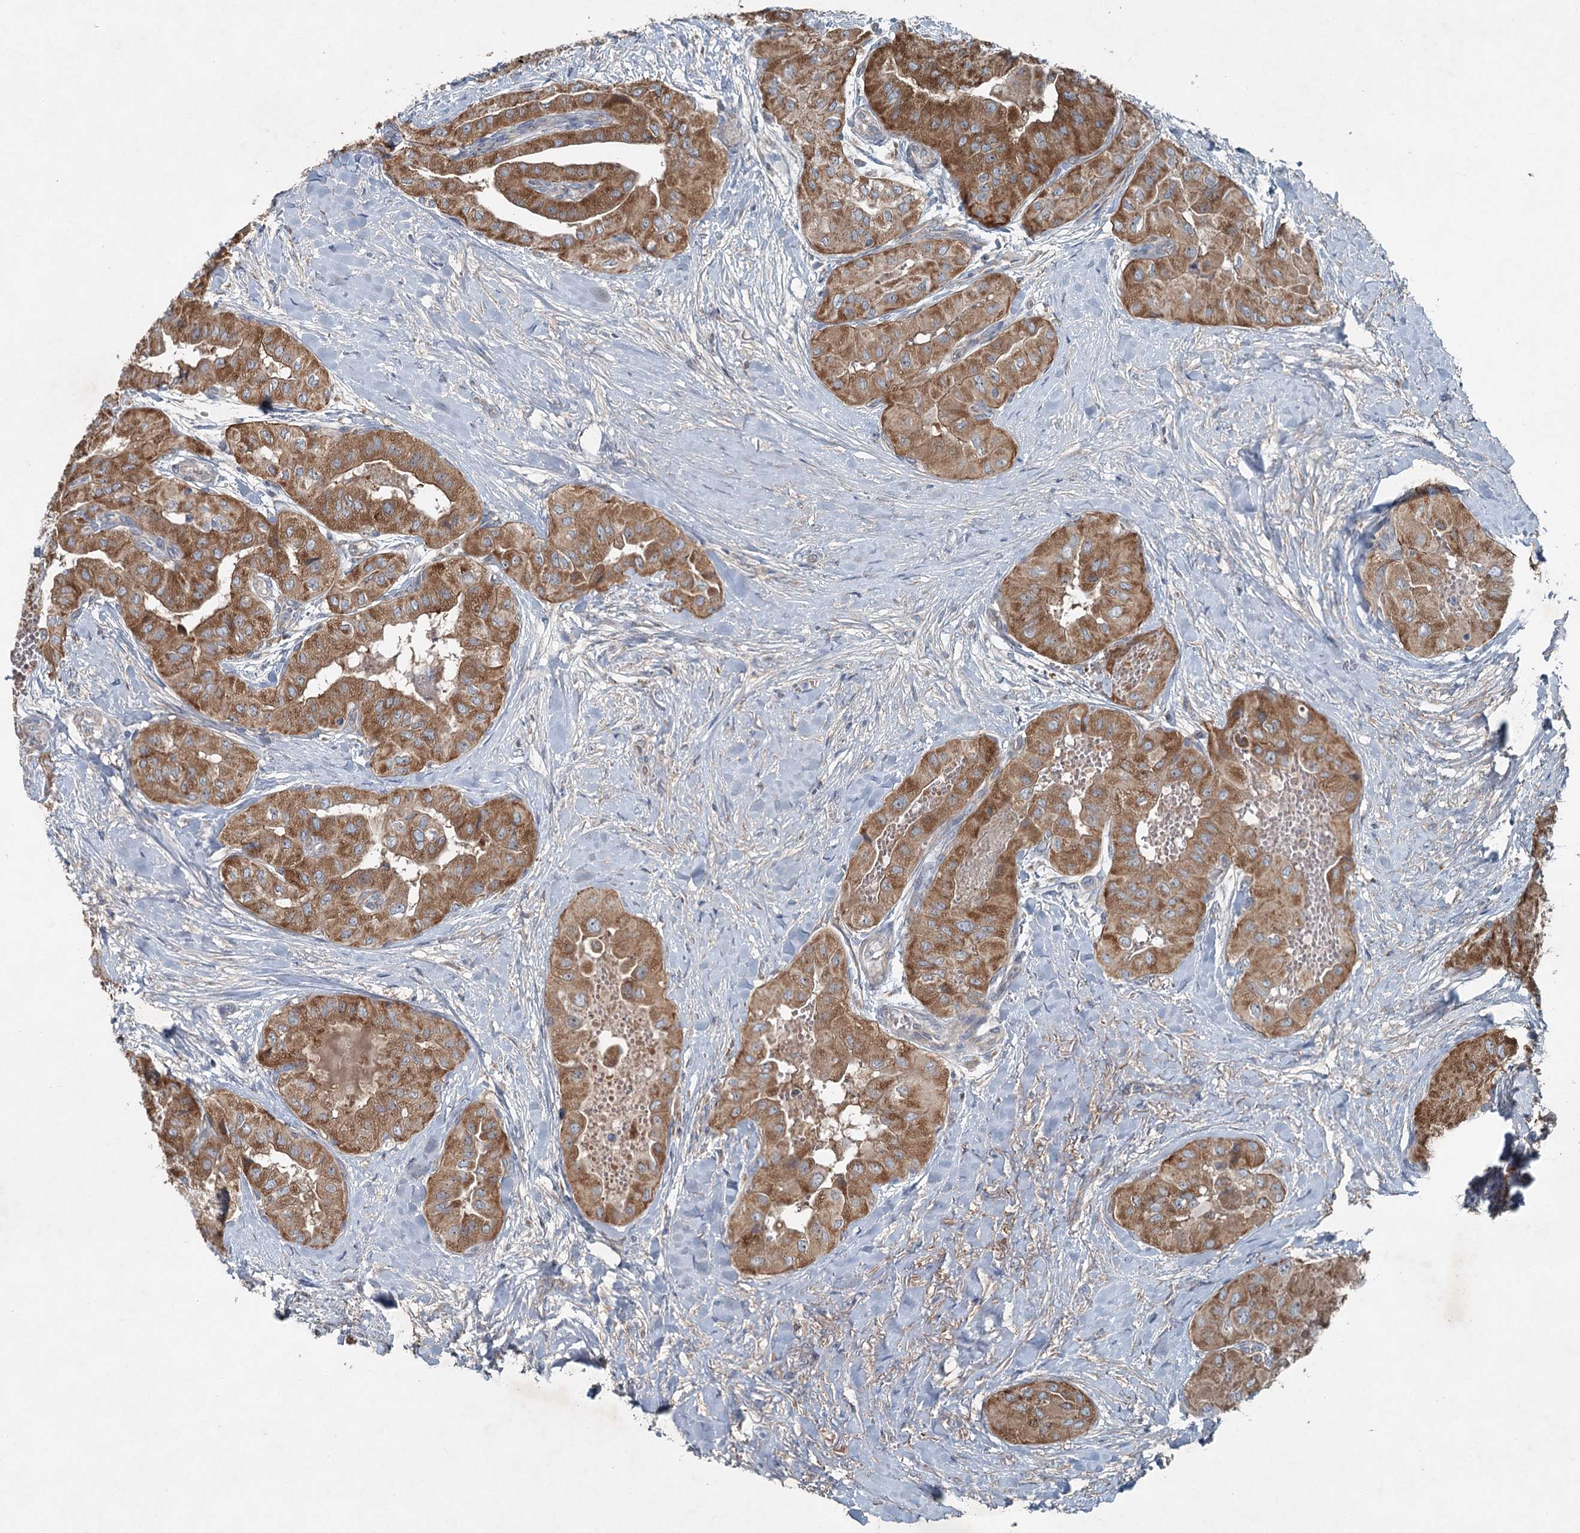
{"staining": {"intensity": "moderate", "quantity": ">75%", "location": "cytoplasmic/membranous"}, "tissue": "thyroid cancer", "cell_type": "Tumor cells", "image_type": "cancer", "snomed": [{"axis": "morphology", "description": "Papillary adenocarcinoma, NOS"}, {"axis": "topography", "description": "Thyroid gland"}], "caption": "This micrograph shows IHC staining of thyroid cancer, with medium moderate cytoplasmic/membranous expression in approximately >75% of tumor cells.", "gene": "CHCHD5", "patient": {"sex": "female", "age": 59}}